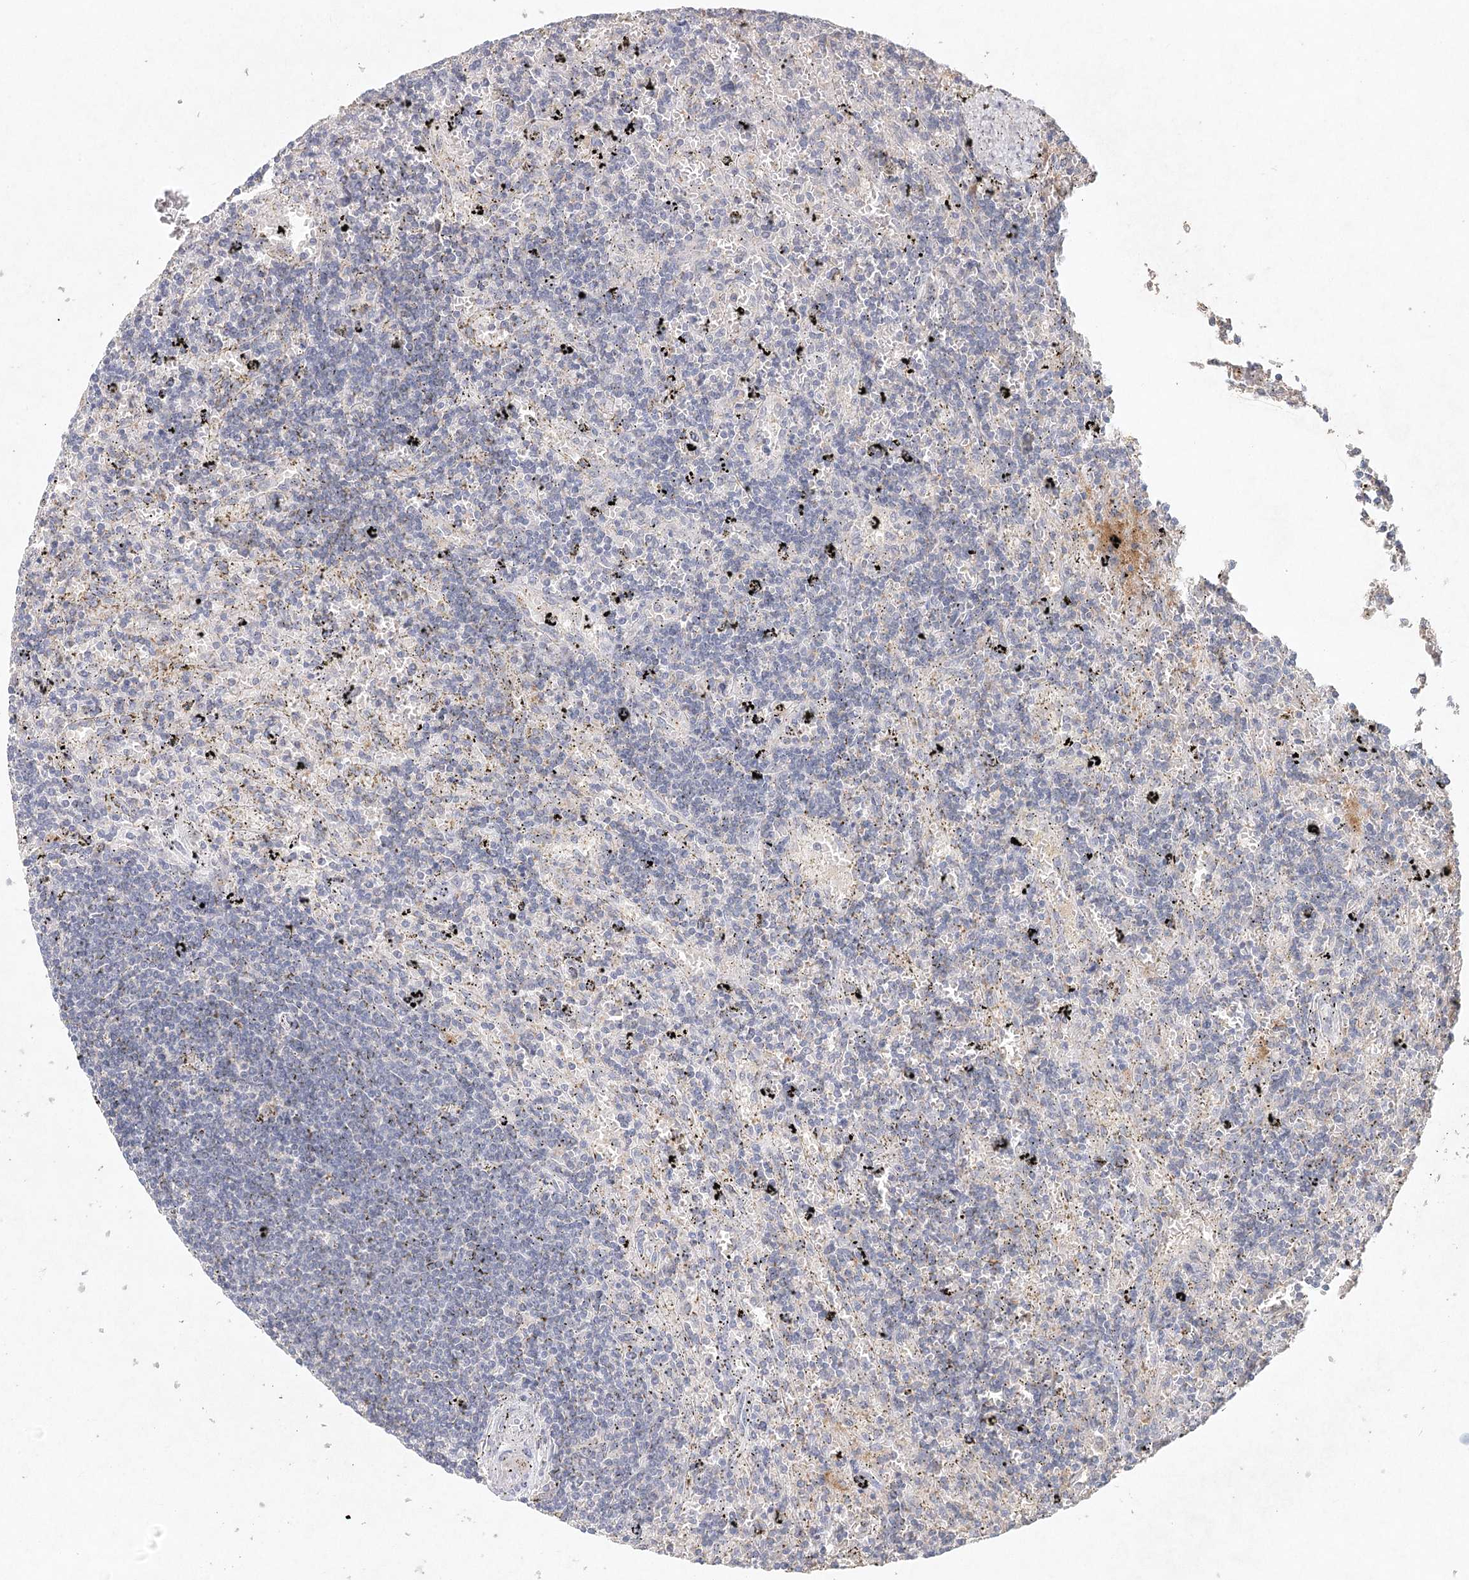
{"staining": {"intensity": "negative", "quantity": "none", "location": "none"}, "tissue": "lymphoma", "cell_type": "Tumor cells", "image_type": "cancer", "snomed": [{"axis": "morphology", "description": "Malignant lymphoma, non-Hodgkin's type, Low grade"}, {"axis": "topography", "description": "Spleen"}], "caption": "A micrograph of human lymphoma is negative for staining in tumor cells.", "gene": "ARSI", "patient": {"sex": "male", "age": 76}}